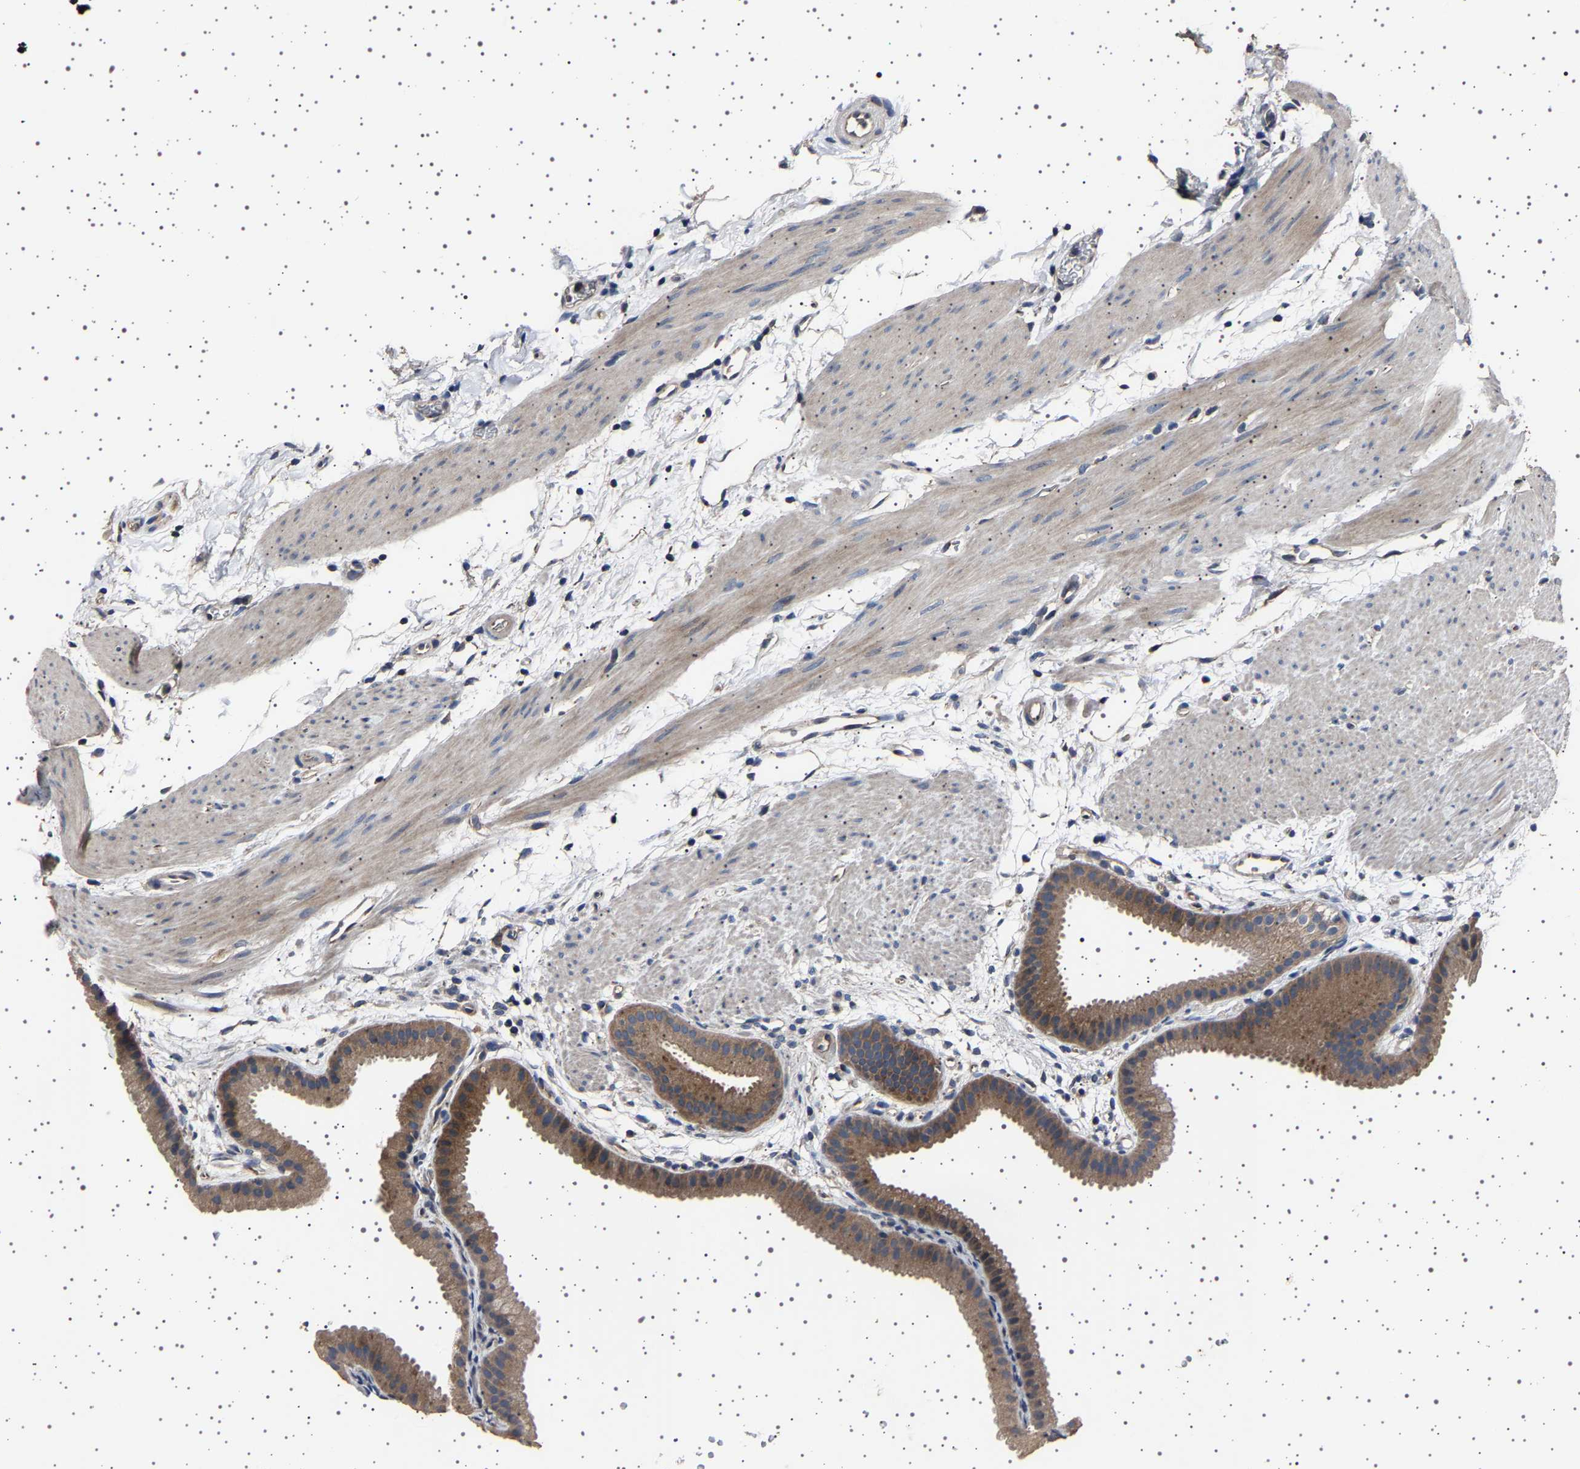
{"staining": {"intensity": "moderate", "quantity": ">75%", "location": "cytoplasmic/membranous"}, "tissue": "gallbladder", "cell_type": "Glandular cells", "image_type": "normal", "snomed": [{"axis": "morphology", "description": "Normal tissue, NOS"}, {"axis": "topography", "description": "Gallbladder"}], "caption": "This histopathology image displays immunohistochemistry (IHC) staining of unremarkable gallbladder, with medium moderate cytoplasmic/membranous staining in approximately >75% of glandular cells.", "gene": "NCKAP1", "patient": {"sex": "female", "age": 64}}